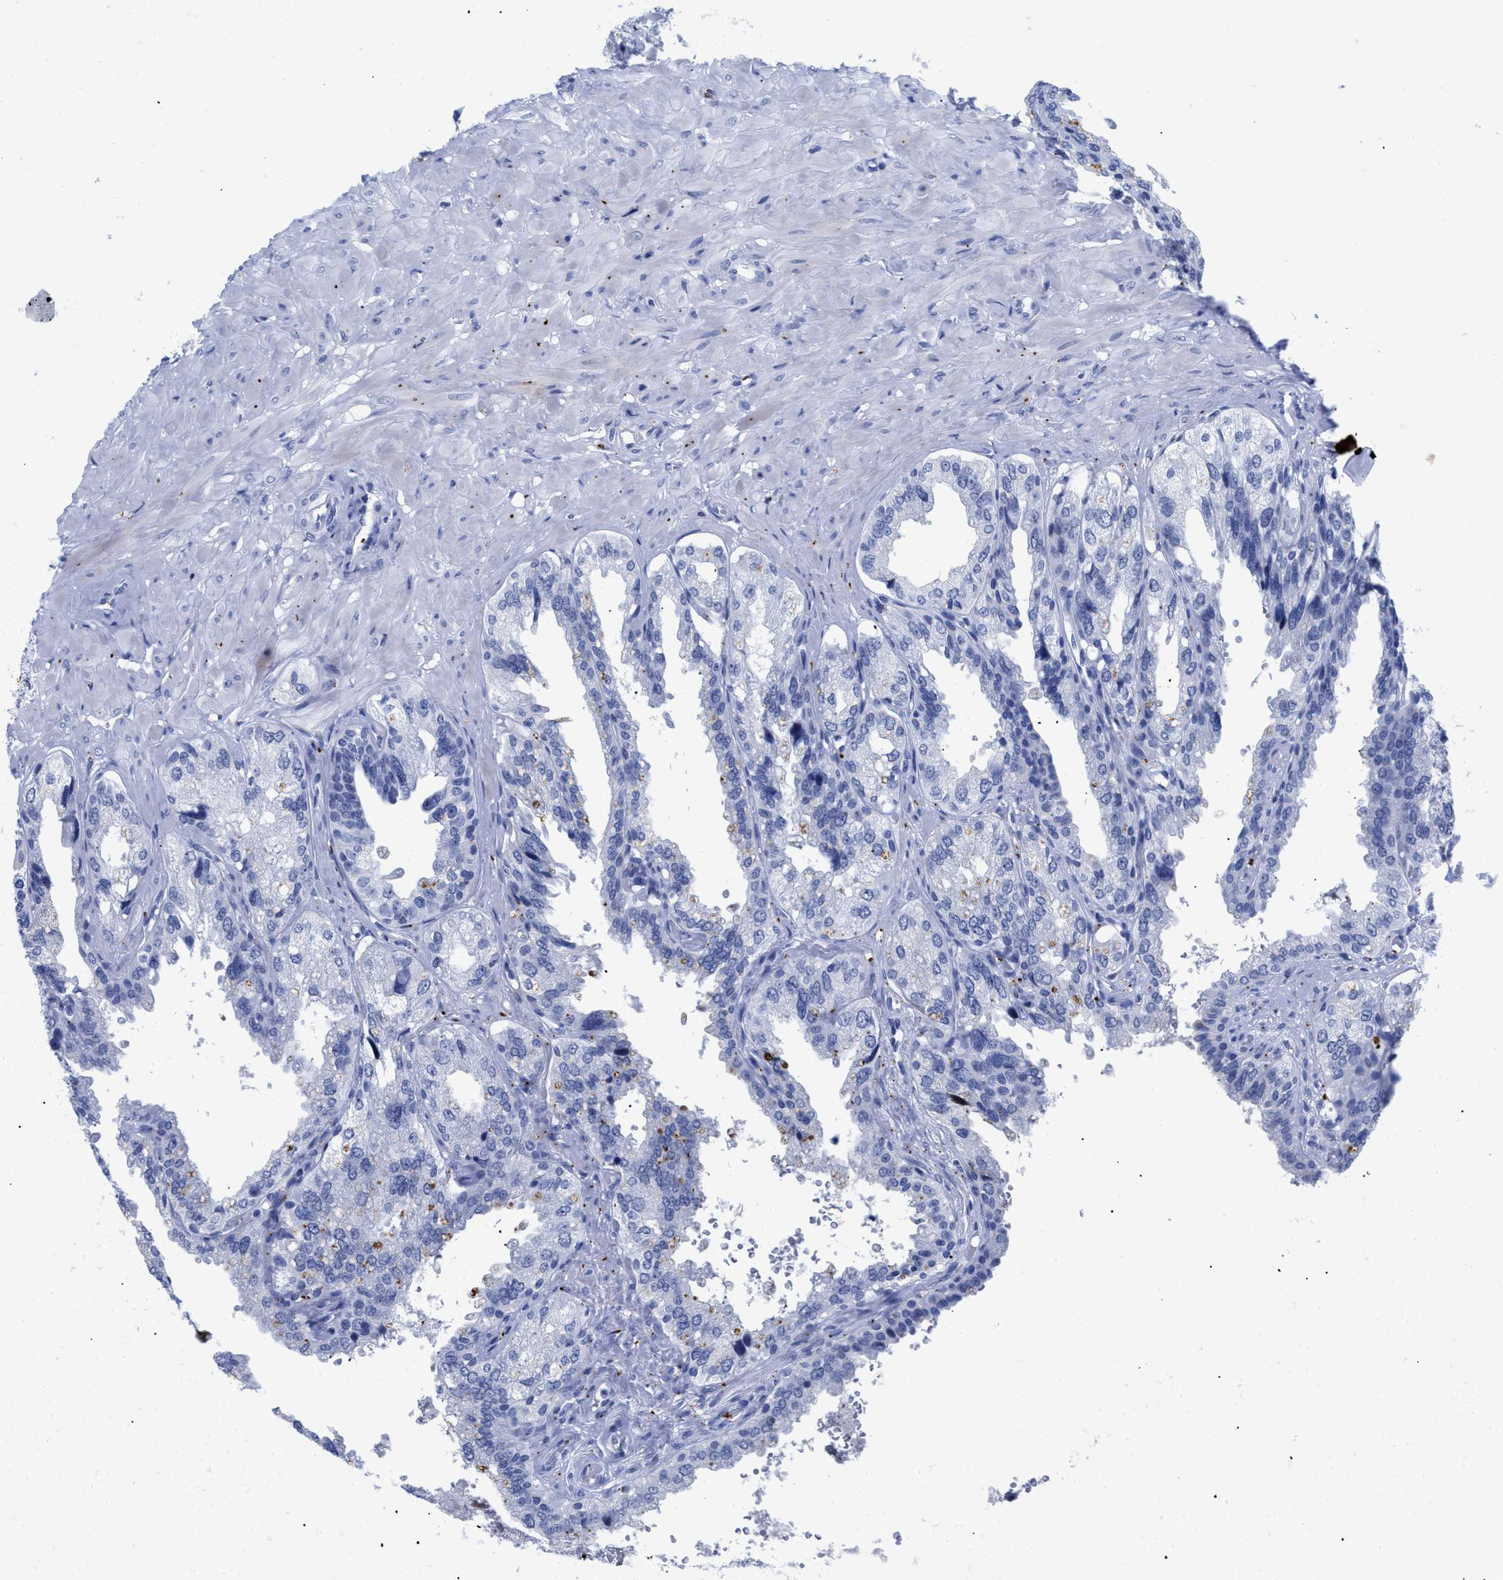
{"staining": {"intensity": "negative", "quantity": "none", "location": "none"}, "tissue": "seminal vesicle", "cell_type": "Glandular cells", "image_type": "normal", "snomed": [{"axis": "morphology", "description": "Normal tissue, NOS"}, {"axis": "topography", "description": "Seminal veicle"}], "caption": "Immunohistochemistry (IHC) of normal human seminal vesicle displays no expression in glandular cells. (Immunohistochemistry, brightfield microscopy, high magnification).", "gene": "TREML1", "patient": {"sex": "male", "age": 68}}